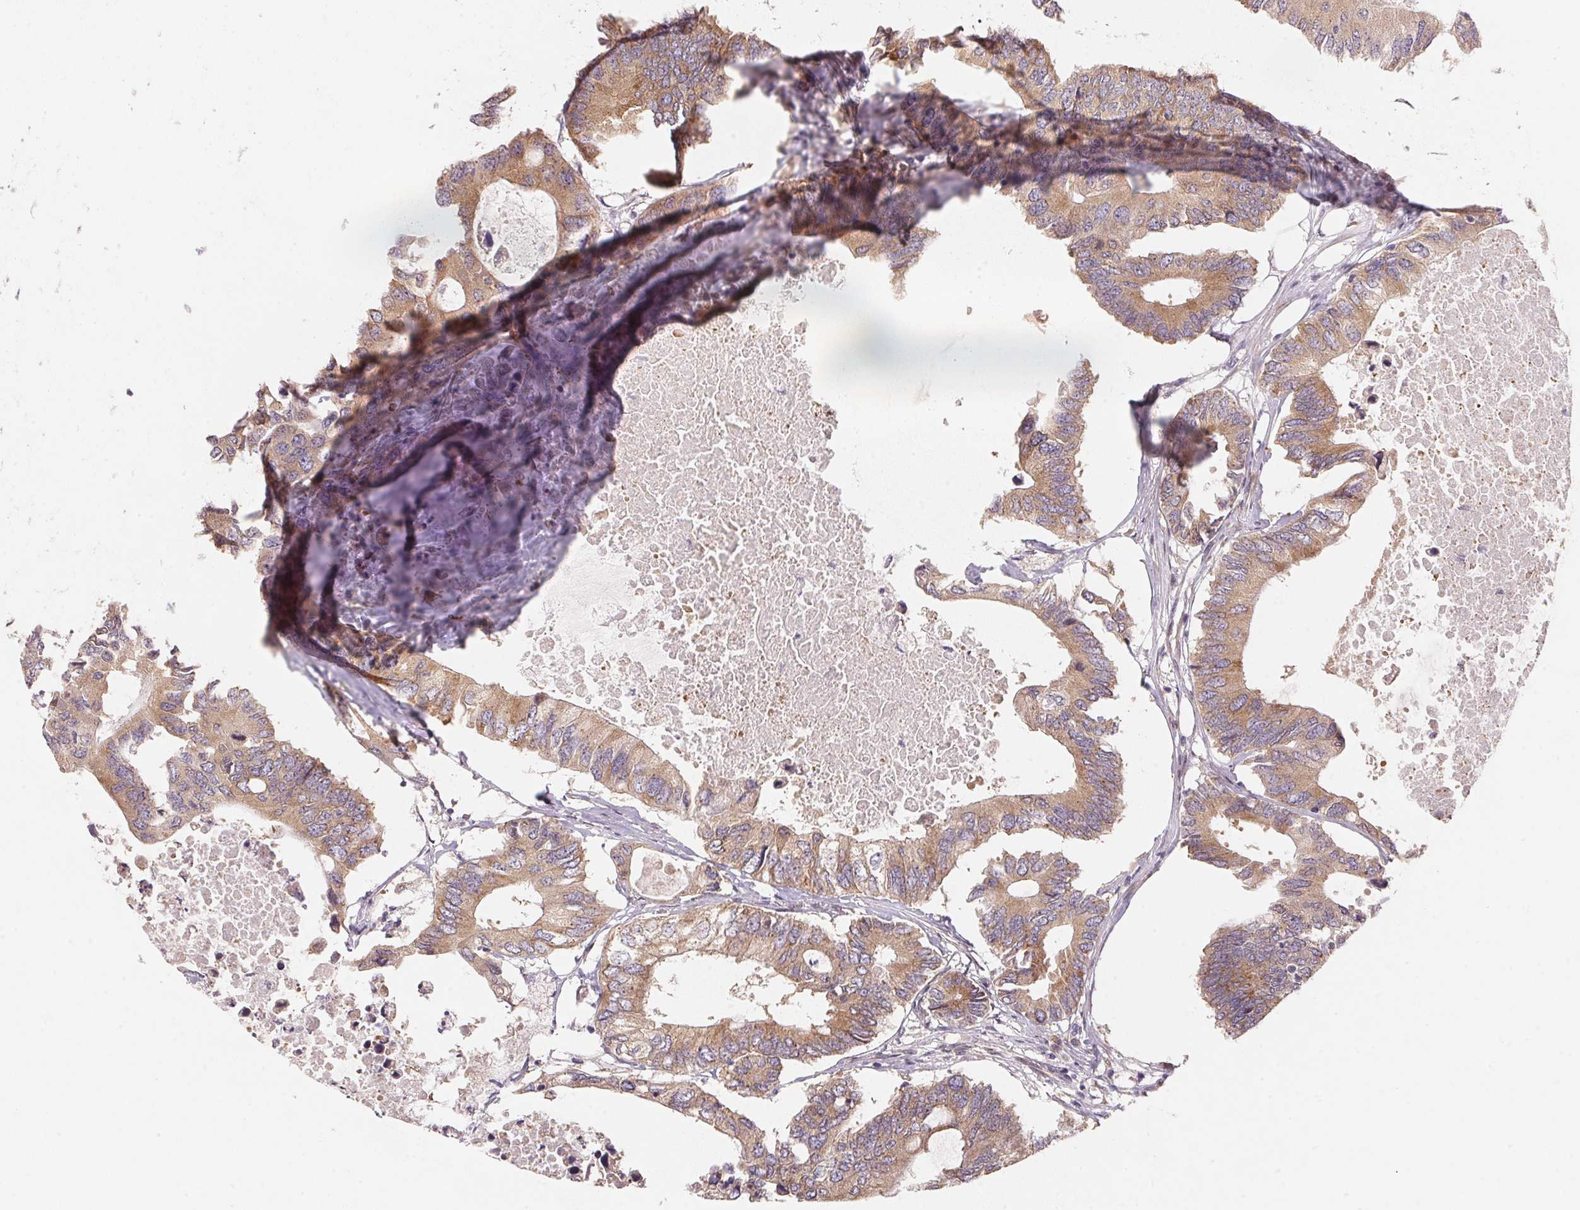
{"staining": {"intensity": "moderate", "quantity": ">75%", "location": "cytoplasmic/membranous"}, "tissue": "colorectal cancer", "cell_type": "Tumor cells", "image_type": "cancer", "snomed": [{"axis": "morphology", "description": "Adenocarcinoma, NOS"}, {"axis": "topography", "description": "Colon"}], "caption": "Colorectal cancer (adenocarcinoma) stained with DAB (3,3'-diaminobenzidine) immunohistochemistry exhibits medium levels of moderate cytoplasmic/membranous staining in approximately >75% of tumor cells.", "gene": "EI24", "patient": {"sex": "male", "age": 71}}